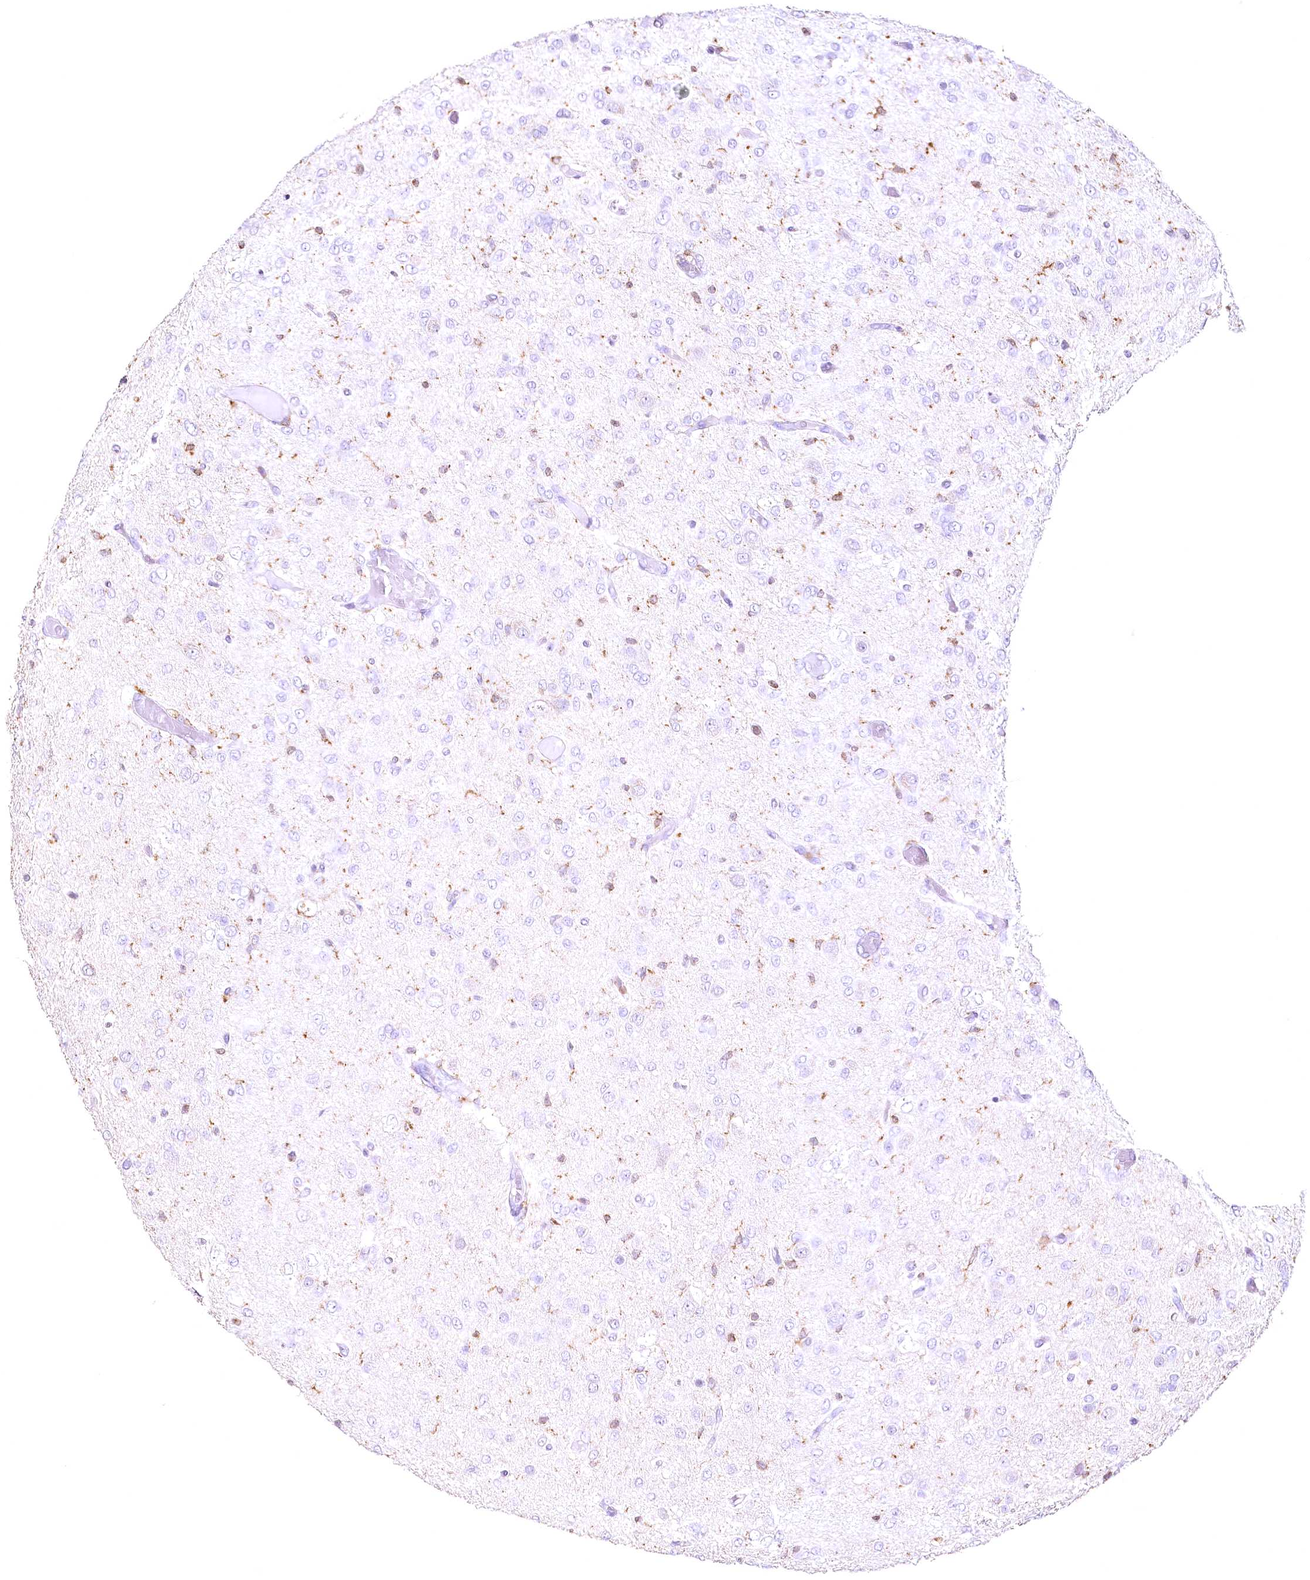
{"staining": {"intensity": "negative", "quantity": "none", "location": "none"}, "tissue": "glioma", "cell_type": "Tumor cells", "image_type": "cancer", "snomed": [{"axis": "morphology", "description": "Glioma, malignant, High grade"}, {"axis": "topography", "description": "Brain"}], "caption": "IHC image of neoplastic tissue: high-grade glioma (malignant) stained with DAB (3,3'-diaminobenzidine) reveals no significant protein expression in tumor cells.", "gene": "DOCK2", "patient": {"sex": "female", "age": 59}}